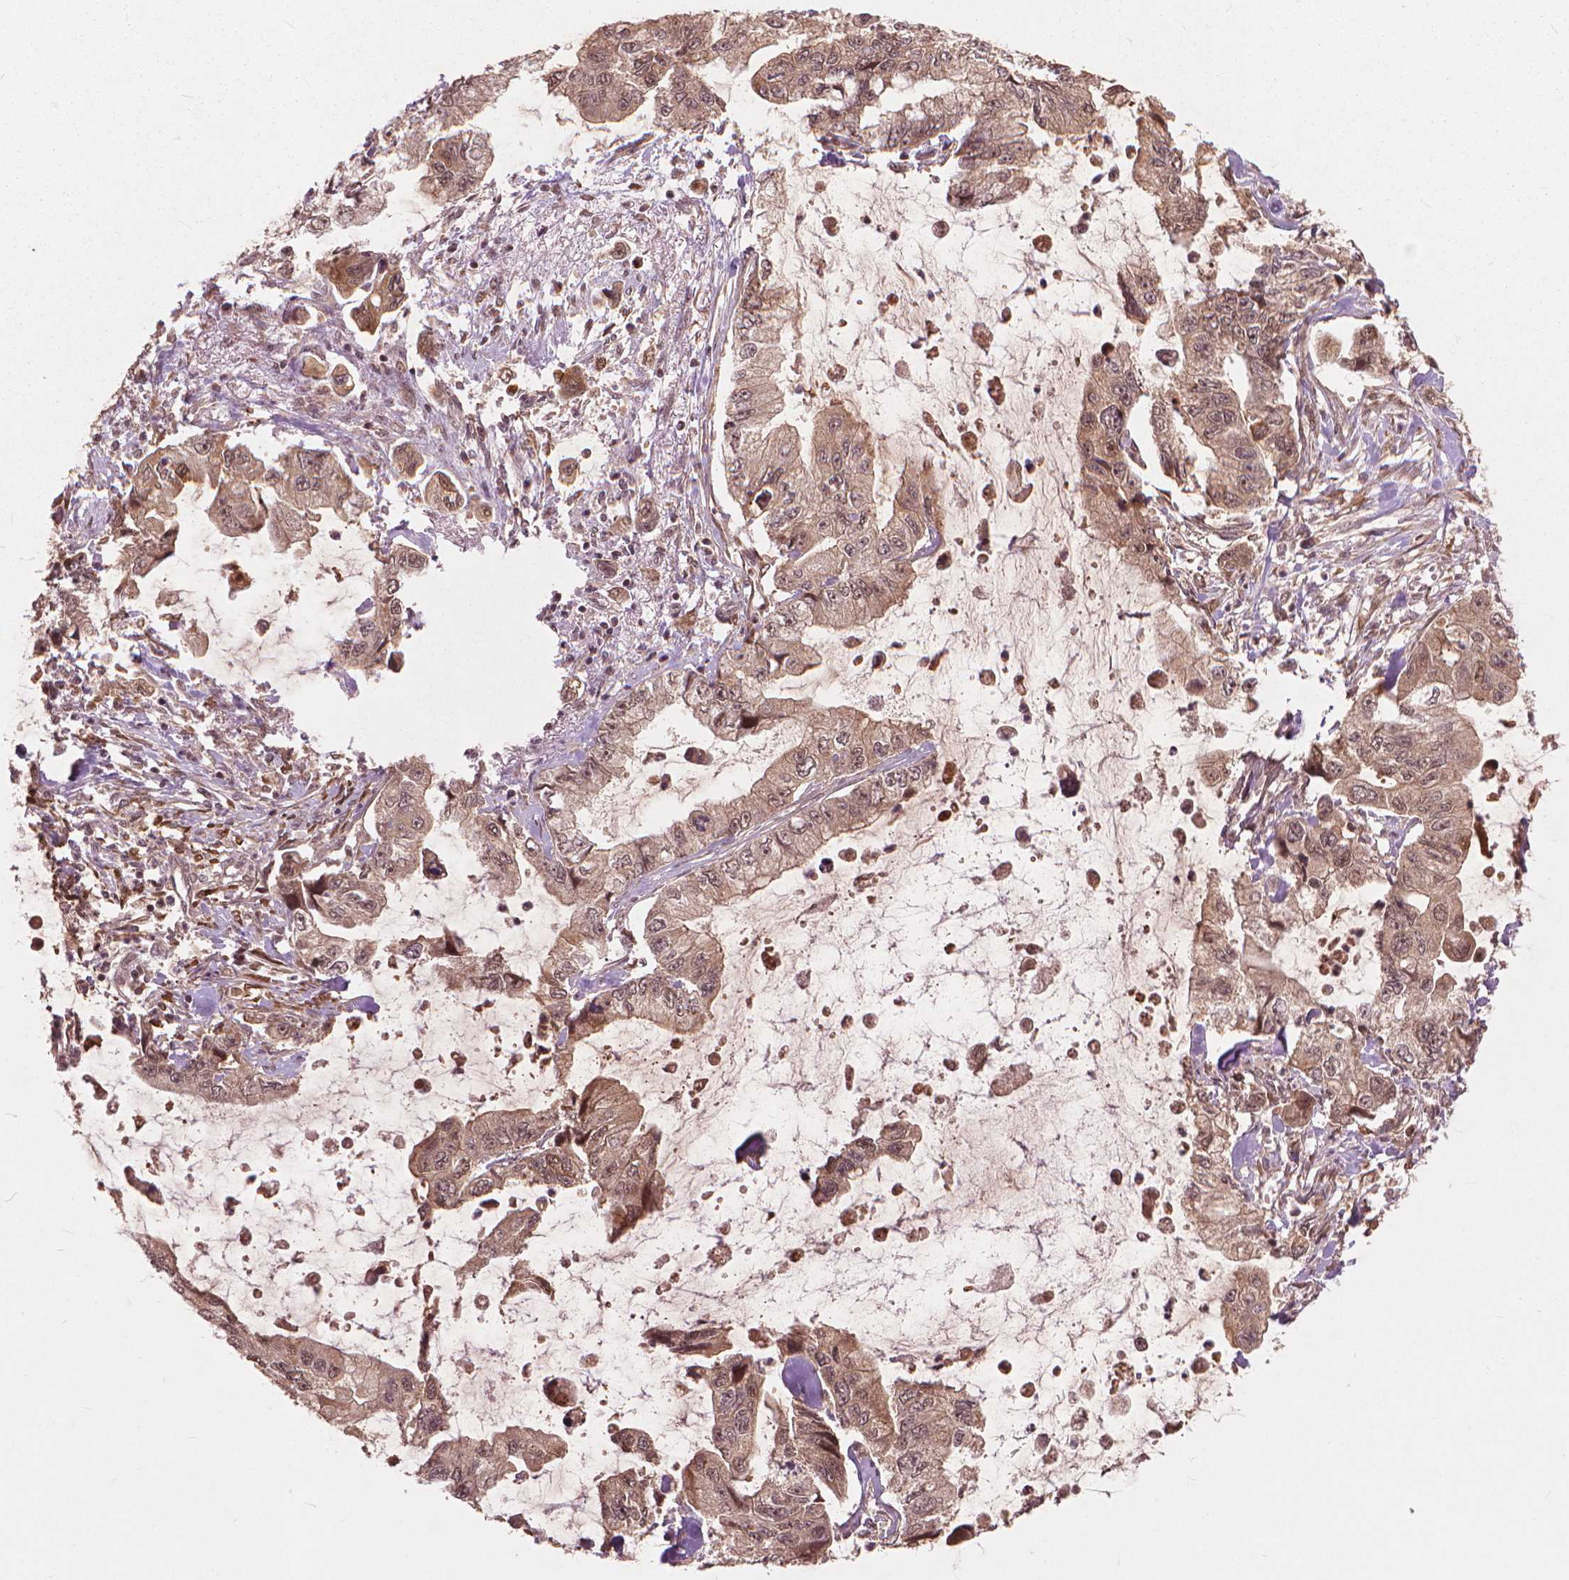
{"staining": {"intensity": "moderate", "quantity": "25%-75%", "location": "nuclear"}, "tissue": "stomach cancer", "cell_type": "Tumor cells", "image_type": "cancer", "snomed": [{"axis": "morphology", "description": "Adenocarcinoma, NOS"}, {"axis": "topography", "description": "Pancreas"}, {"axis": "topography", "description": "Stomach, upper"}, {"axis": "topography", "description": "Stomach"}], "caption": "The immunohistochemical stain shows moderate nuclear expression in tumor cells of stomach cancer tissue. The staining is performed using DAB brown chromogen to label protein expression. The nuclei are counter-stained blue using hematoxylin.", "gene": "SSU72", "patient": {"sex": "male", "age": 77}}